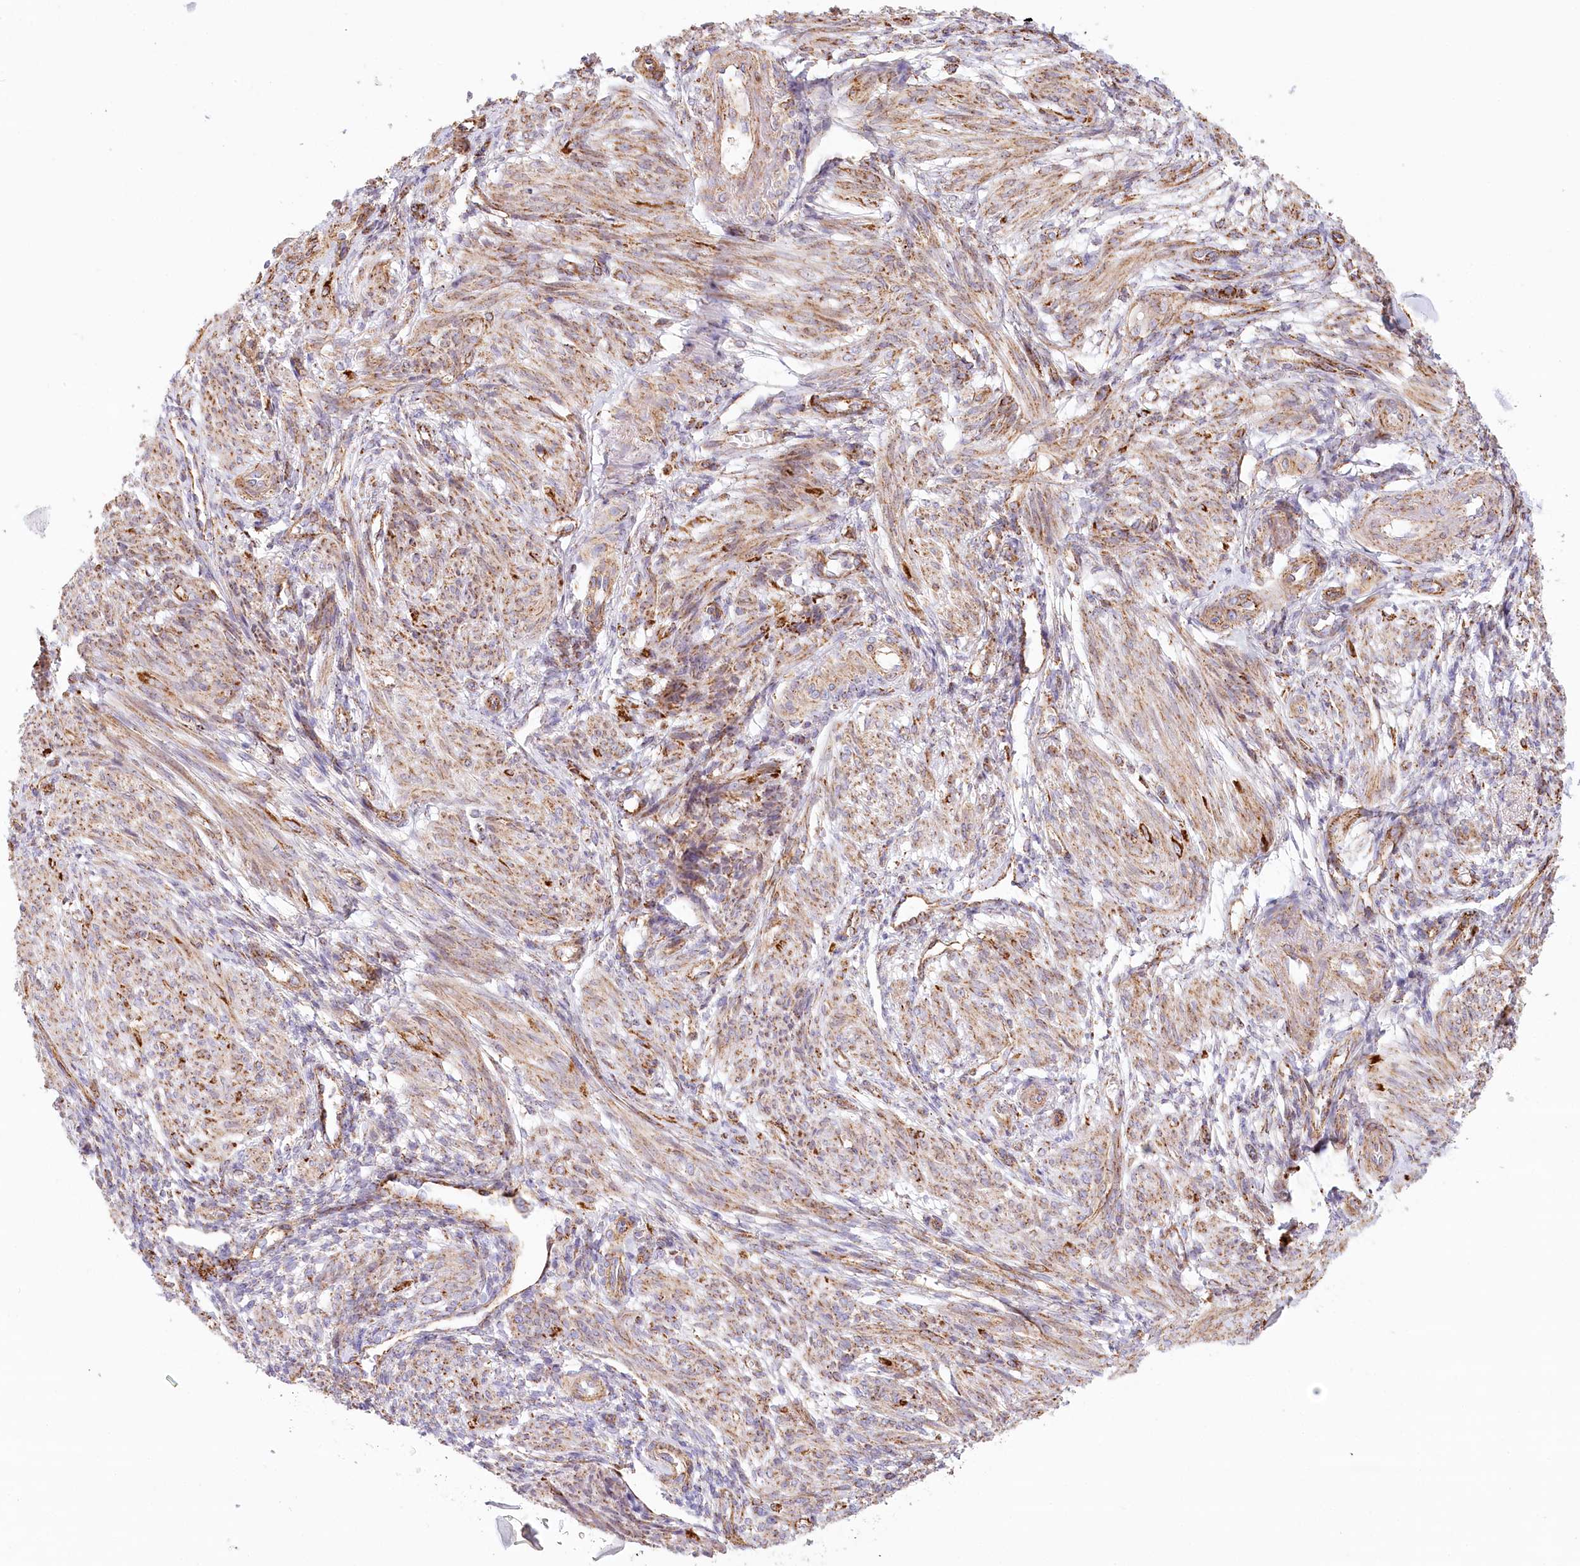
{"staining": {"intensity": "moderate", "quantity": ">75%", "location": "cytoplasmic/membranous"}, "tissue": "smooth muscle", "cell_type": "Smooth muscle cells", "image_type": "normal", "snomed": [{"axis": "morphology", "description": "Normal tissue, NOS"}, {"axis": "topography", "description": "Smooth muscle"}], "caption": "Protein analysis of normal smooth muscle reveals moderate cytoplasmic/membranous positivity in approximately >75% of smooth muscle cells.", "gene": "UMPS", "patient": {"sex": "female", "age": 39}}